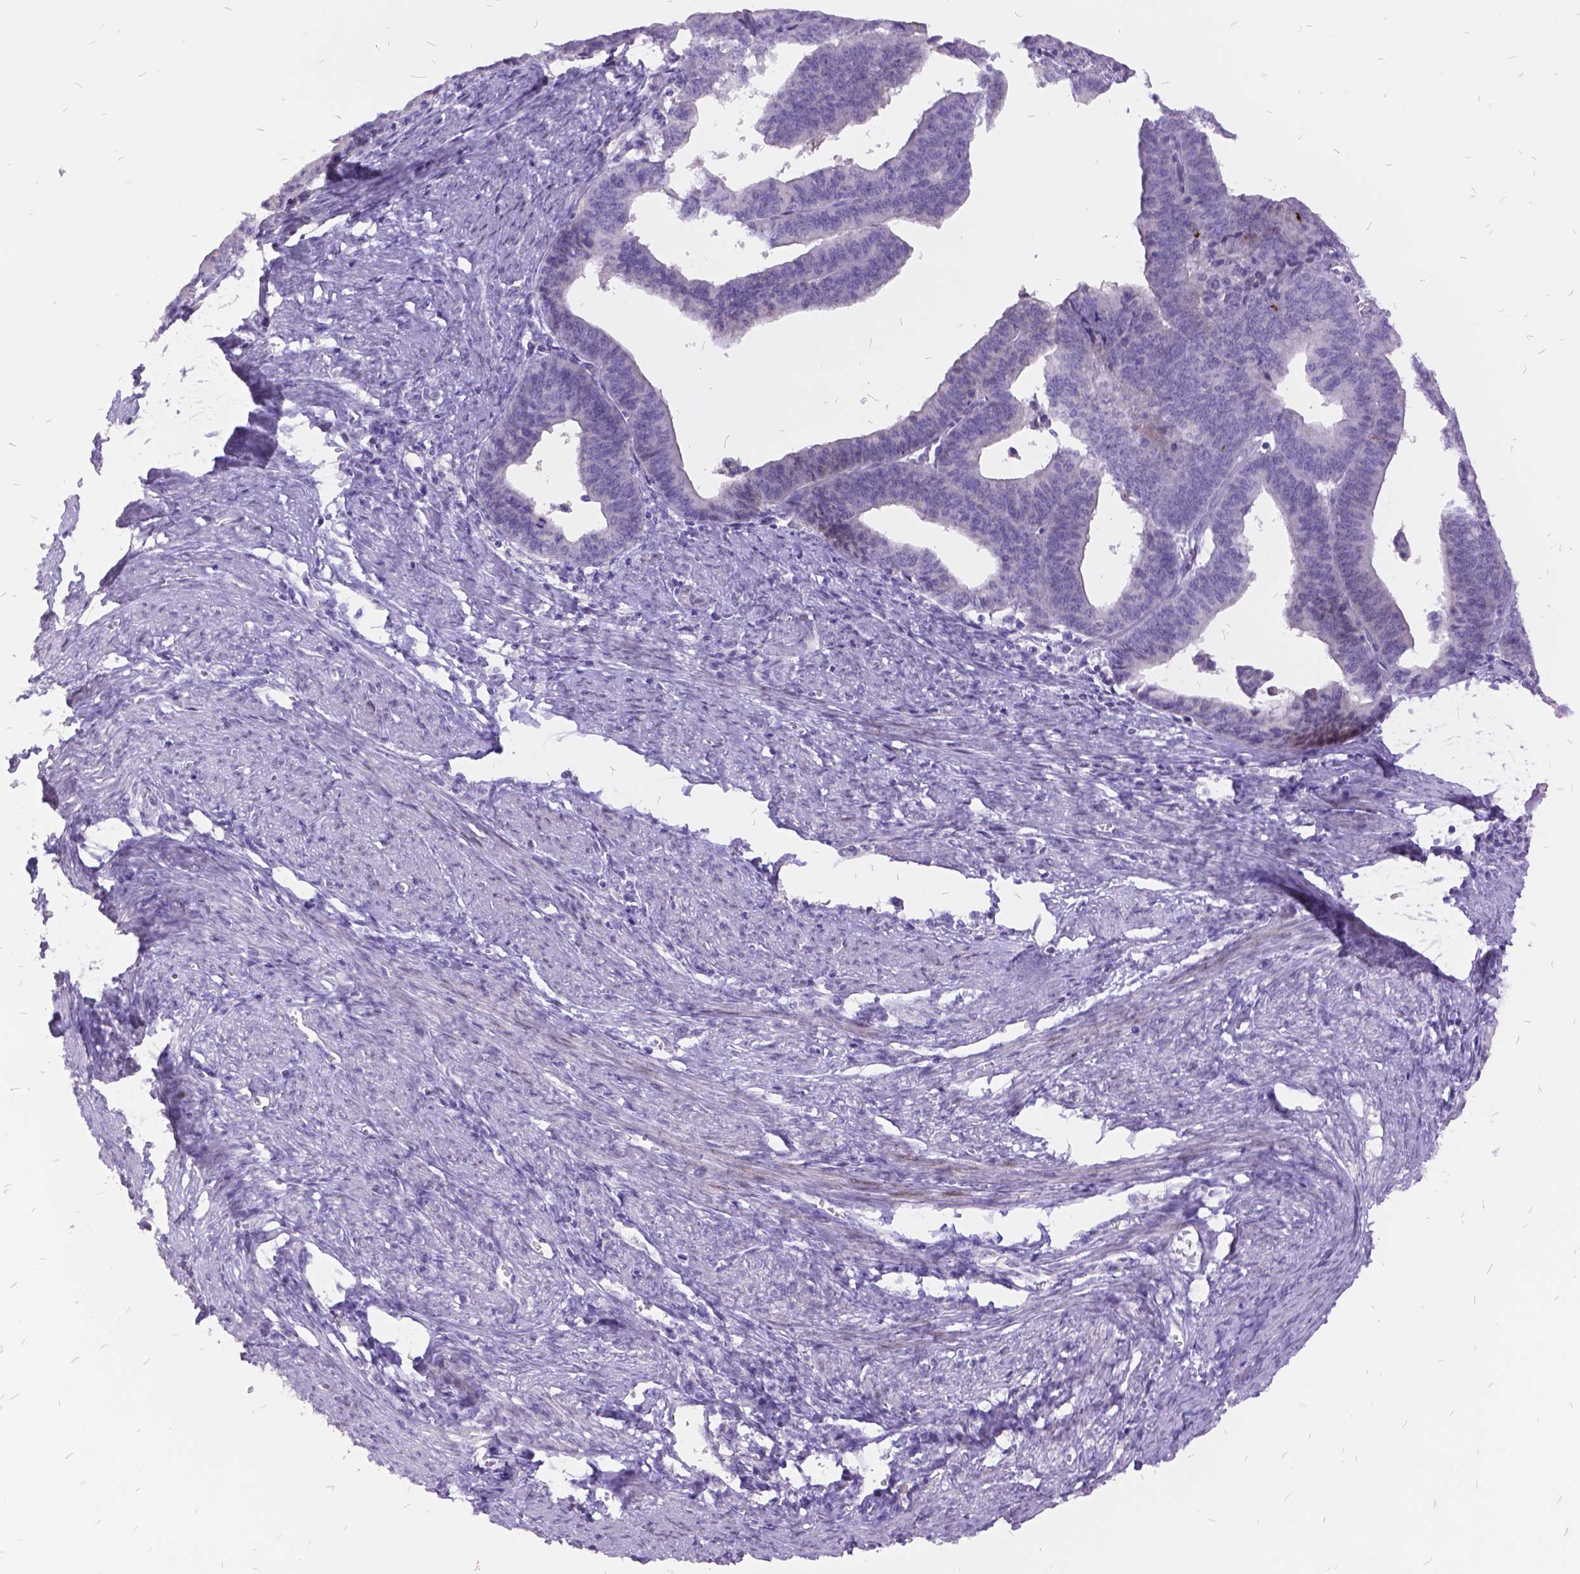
{"staining": {"intensity": "negative", "quantity": "none", "location": "none"}, "tissue": "endometrial cancer", "cell_type": "Tumor cells", "image_type": "cancer", "snomed": [{"axis": "morphology", "description": "Adenocarcinoma, NOS"}, {"axis": "topography", "description": "Endometrium"}], "caption": "Tumor cells show no significant staining in adenocarcinoma (endometrial).", "gene": "ITGB6", "patient": {"sex": "female", "age": 65}}